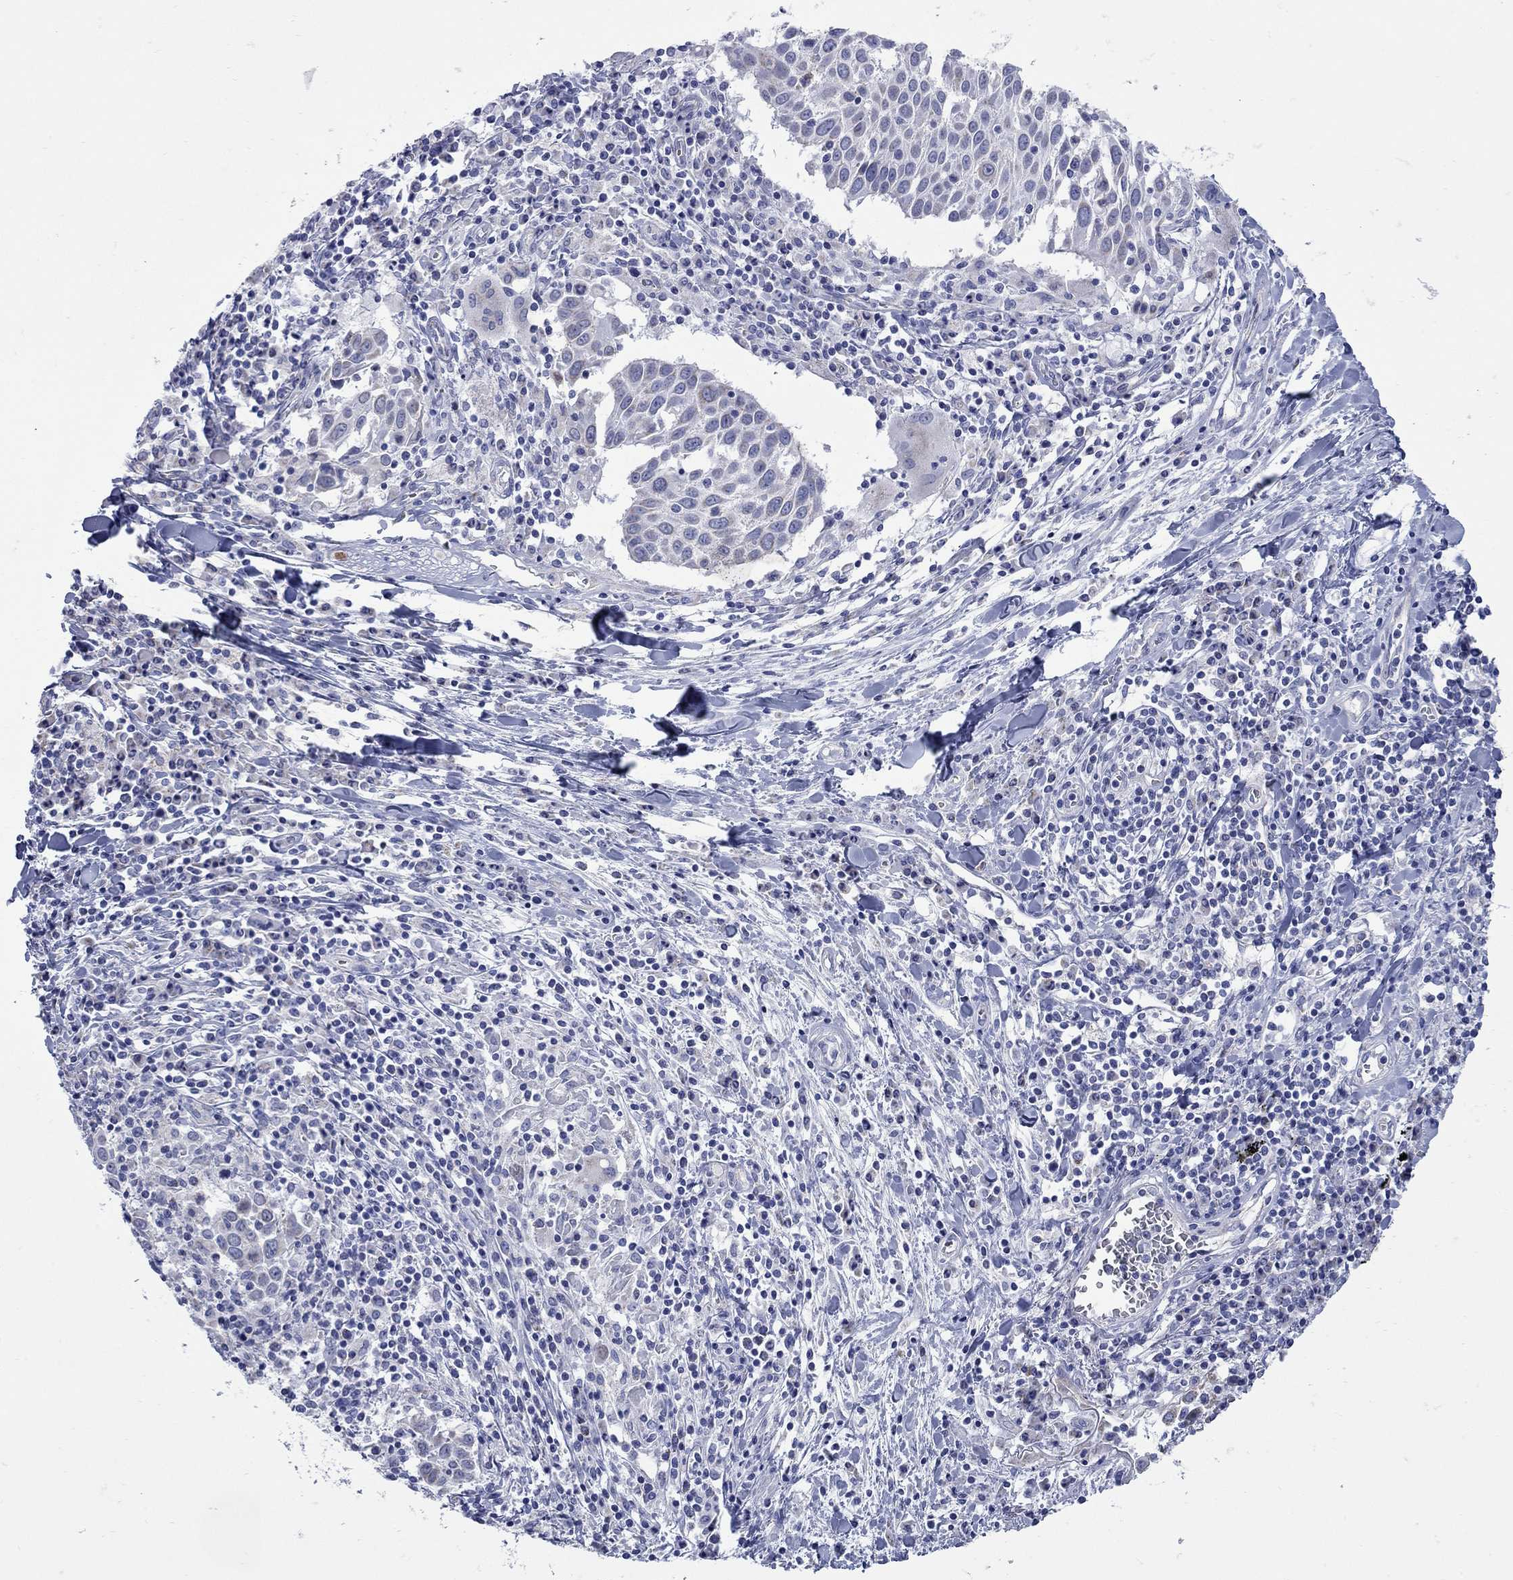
{"staining": {"intensity": "negative", "quantity": "none", "location": "none"}, "tissue": "lung cancer", "cell_type": "Tumor cells", "image_type": "cancer", "snomed": [{"axis": "morphology", "description": "Squamous cell carcinoma, NOS"}, {"axis": "topography", "description": "Lung"}], "caption": "Immunohistochemistry photomicrograph of neoplastic tissue: squamous cell carcinoma (lung) stained with DAB (3,3'-diaminobenzidine) reveals no significant protein positivity in tumor cells.", "gene": "PDZD3", "patient": {"sex": "male", "age": 57}}